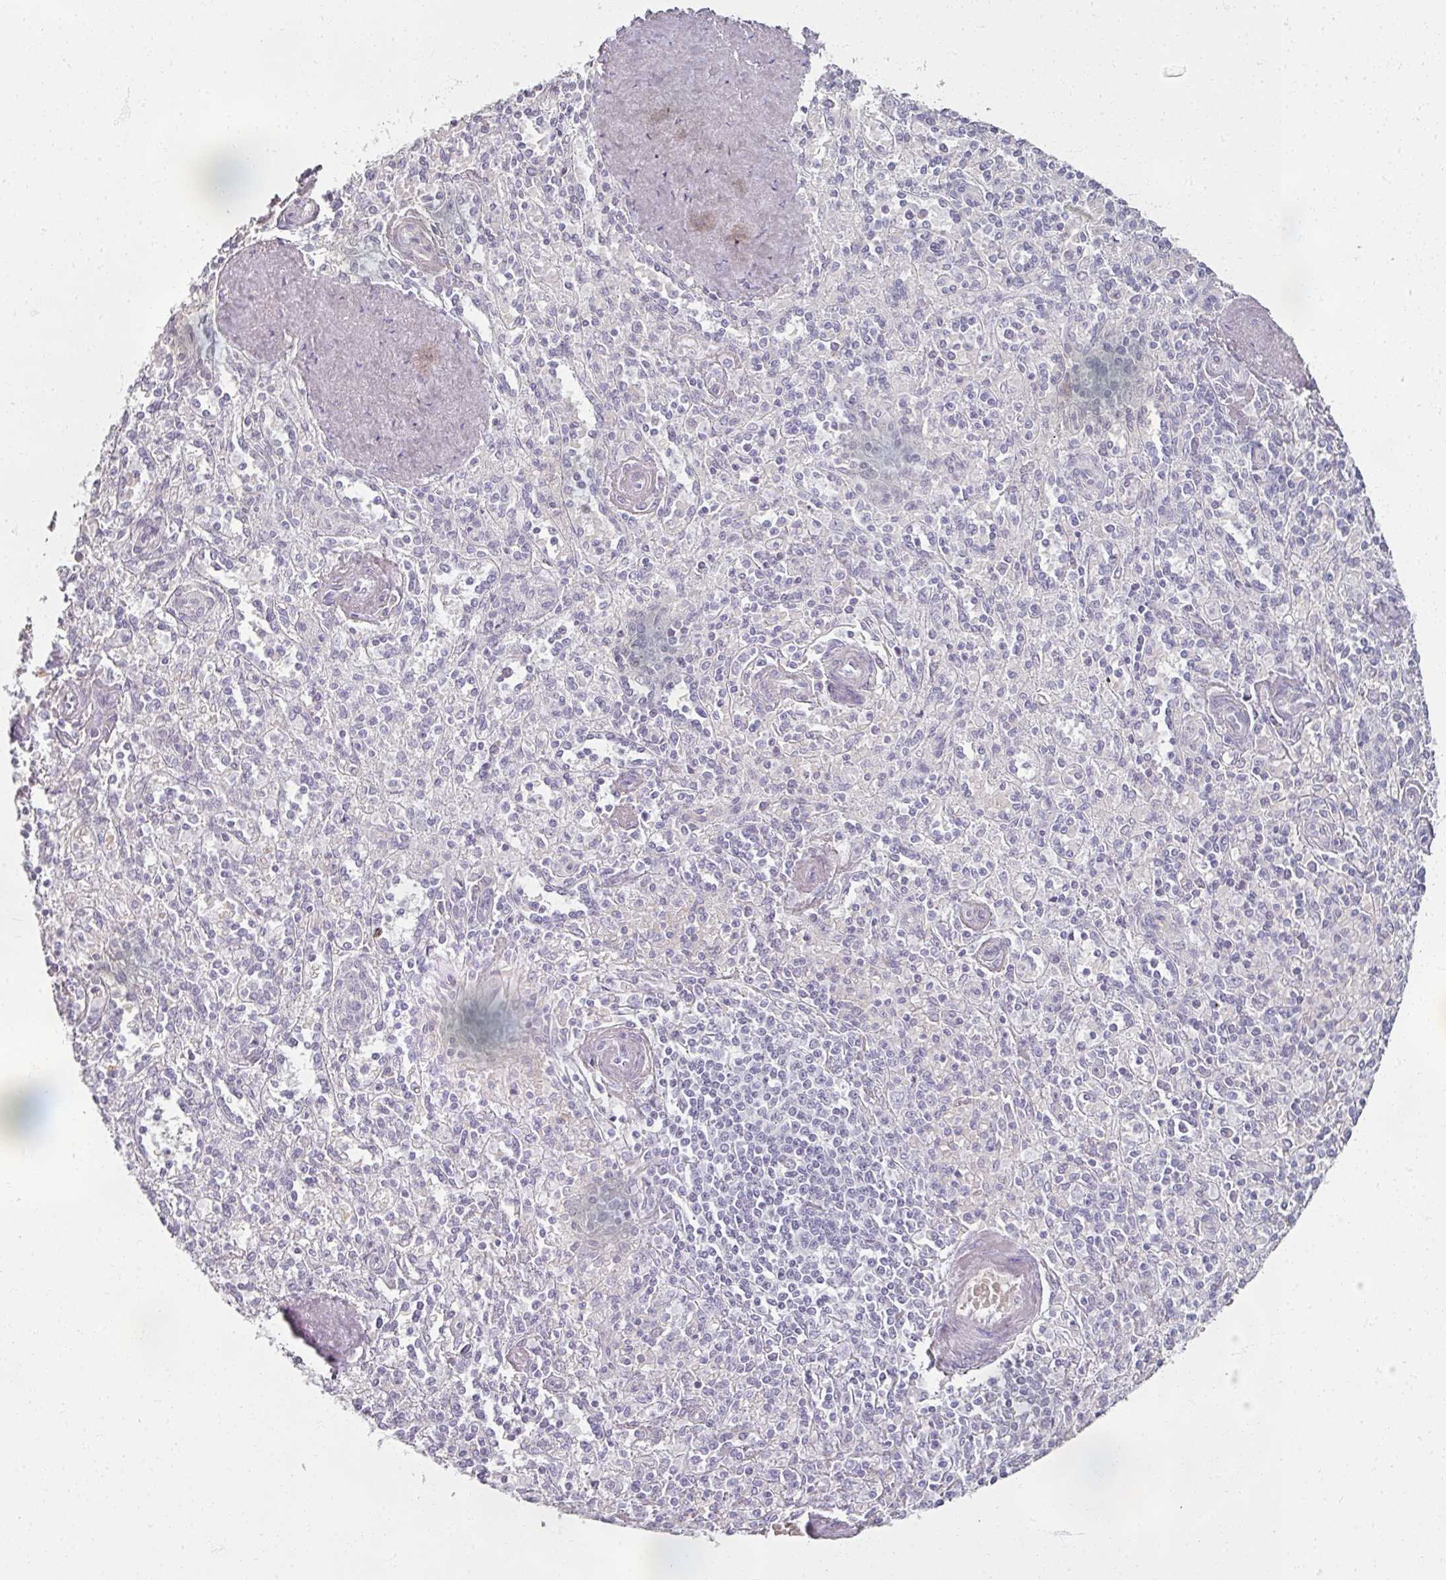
{"staining": {"intensity": "negative", "quantity": "none", "location": "none"}, "tissue": "spleen", "cell_type": "Cells in red pulp", "image_type": "normal", "snomed": [{"axis": "morphology", "description": "Normal tissue, NOS"}, {"axis": "topography", "description": "Spleen"}], "caption": "Immunohistochemistry image of benign human spleen stained for a protein (brown), which shows no expression in cells in red pulp.", "gene": "REG3A", "patient": {"sex": "female", "age": 70}}